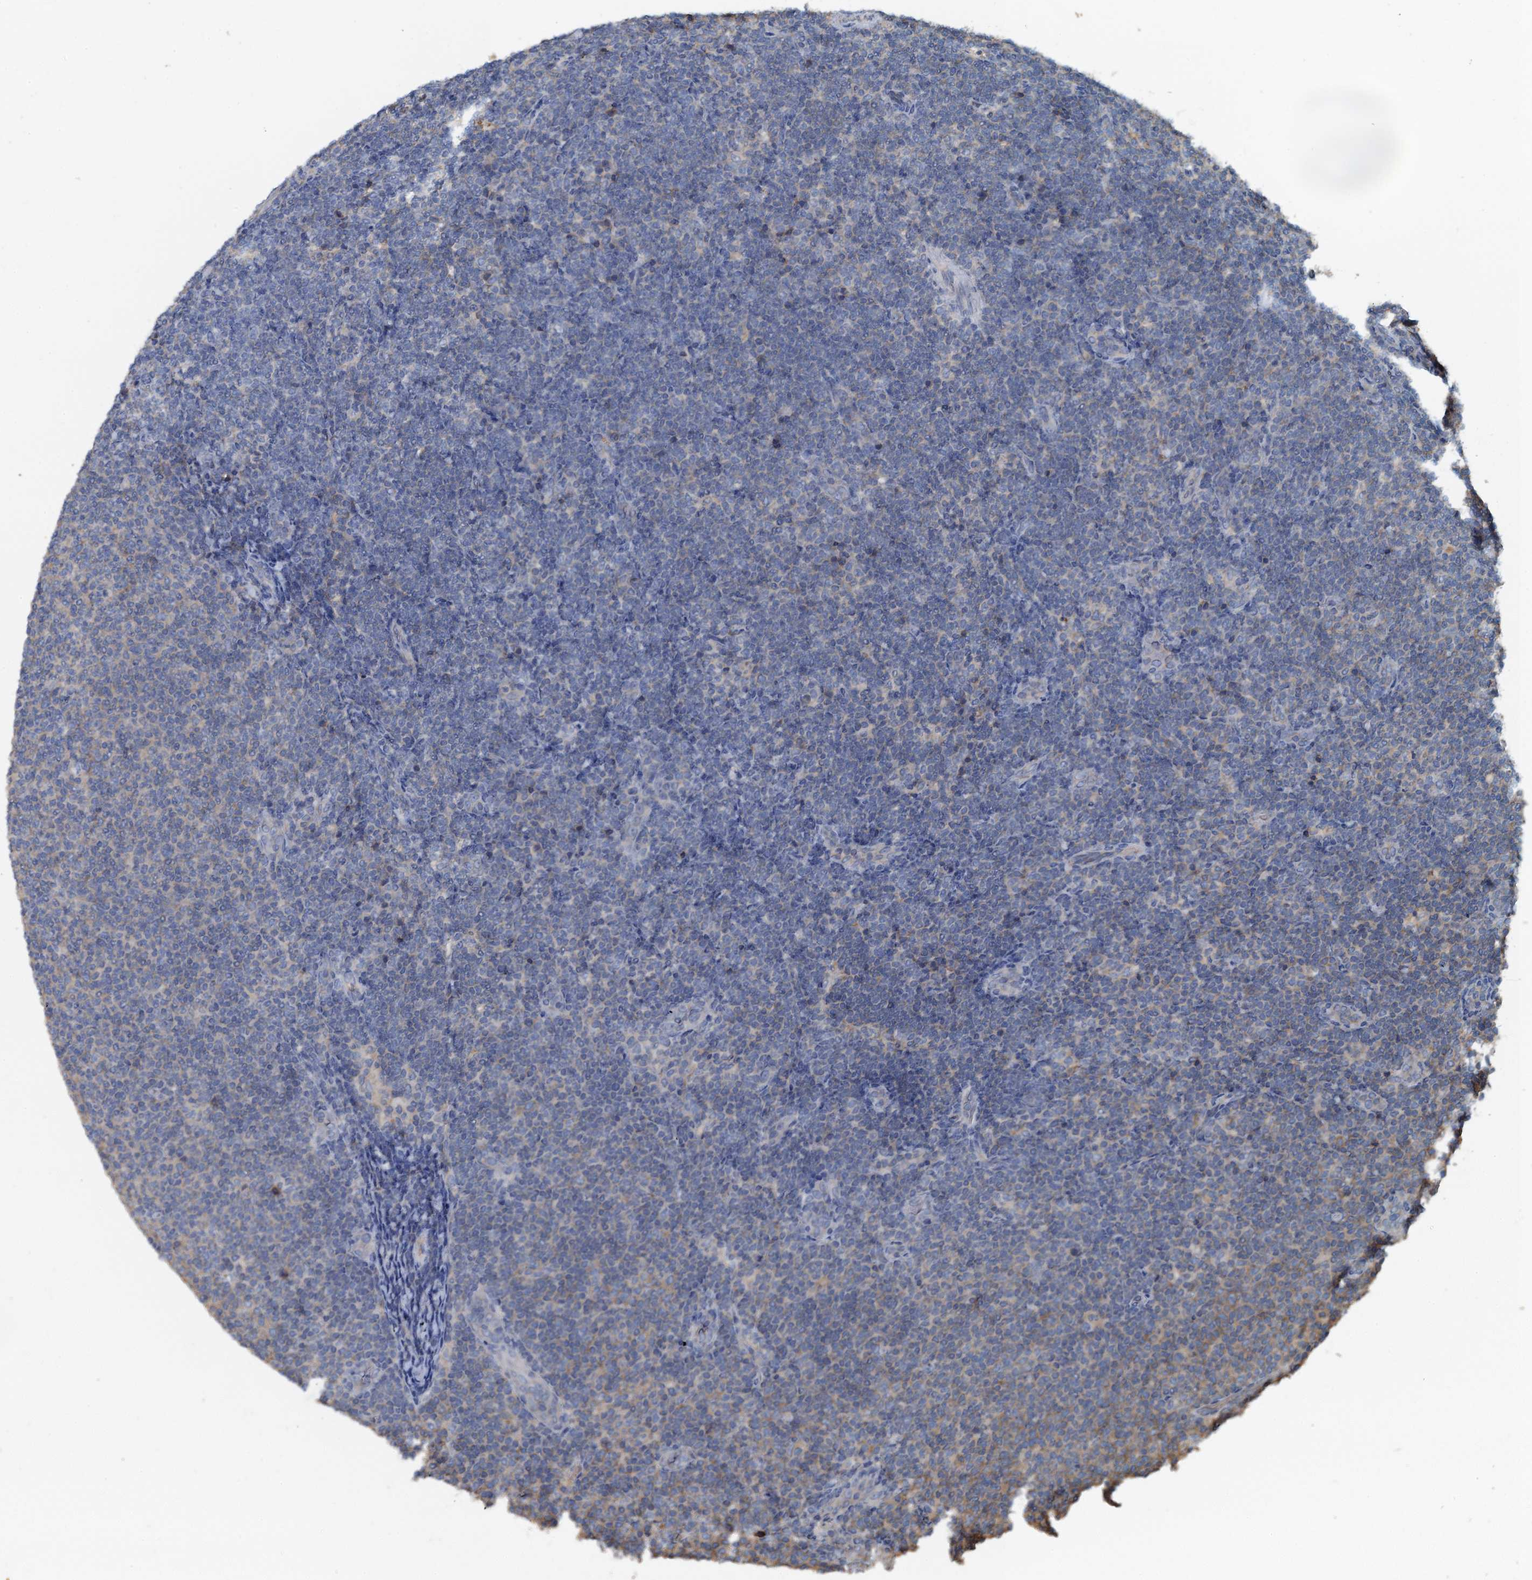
{"staining": {"intensity": "negative", "quantity": "none", "location": "none"}, "tissue": "lymphoma", "cell_type": "Tumor cells", "image_type": "cancer", "snomed": [{"axis": "morphology", "description": "Malignant lymphoma, non-Hodgkin's type, Low grade"}, {"axis": "topography", "description": "Lymph node"}], "caption": "Tumor cells show no significant protein positivity in malignant lymphoma, non-Hodgkin's type (low-grade).", "gene": "LSM14B", "patient": {"sex": "male", "age": 66}}